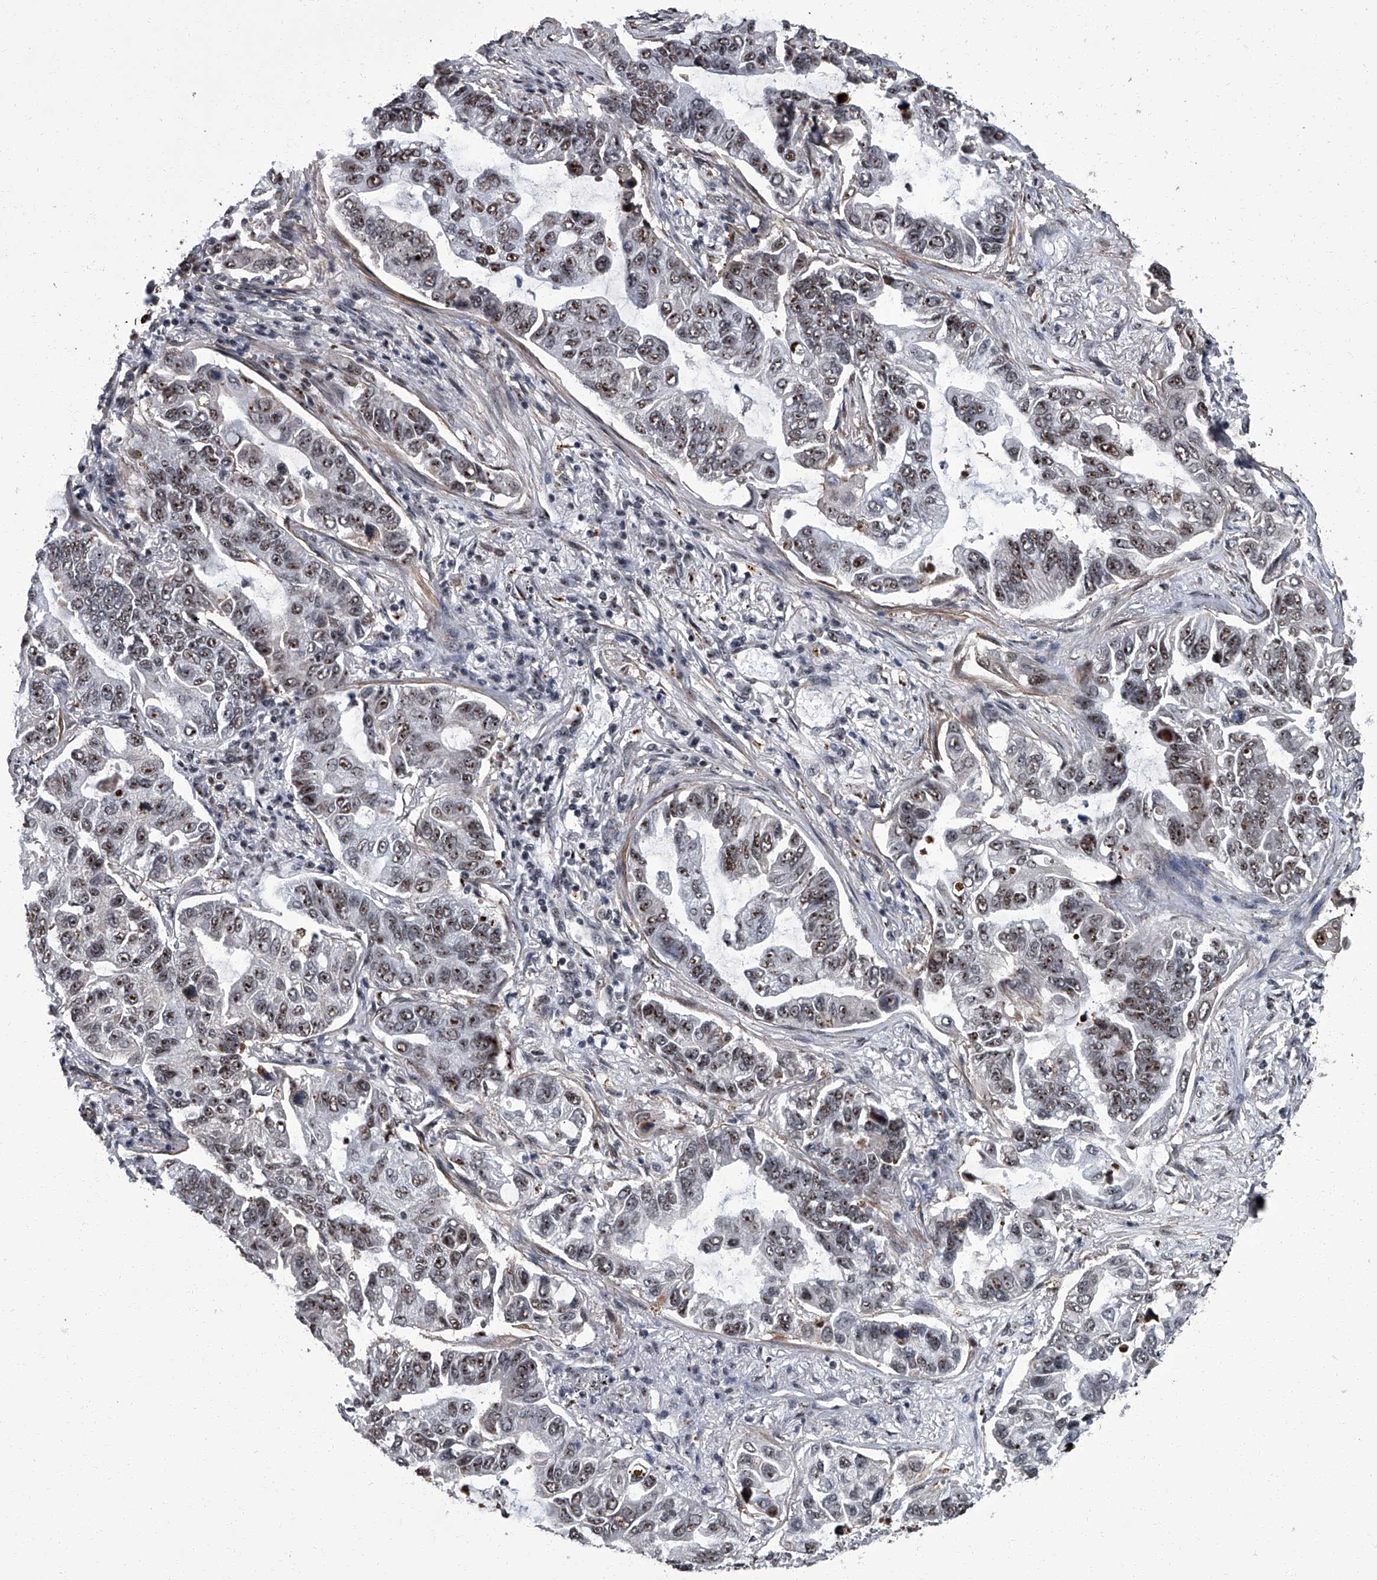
{"staining": {"intensity": "moderate", "quantity": ">75%", "location": "nuclear"}, "tissue": "lung cancer", "cell_type": "Tumor cells", "image_type": "cancer", "snomed": [{"axis": "morphology", "description": "Adenocarcinoma, NOS"}, {"axis": "topography", "description": "Lung"}], "caption": "Immunohistochemical staining of lung cancer (adenocarcinoma) displays medium levels of moderate nuclear protein positivity in approximately >75% of tumor cells. (DAB = brown stain, brightfield microscopy at high magnification).", "gene": "ZNF518B", "patient": {"sex": "male", "age": 64}}